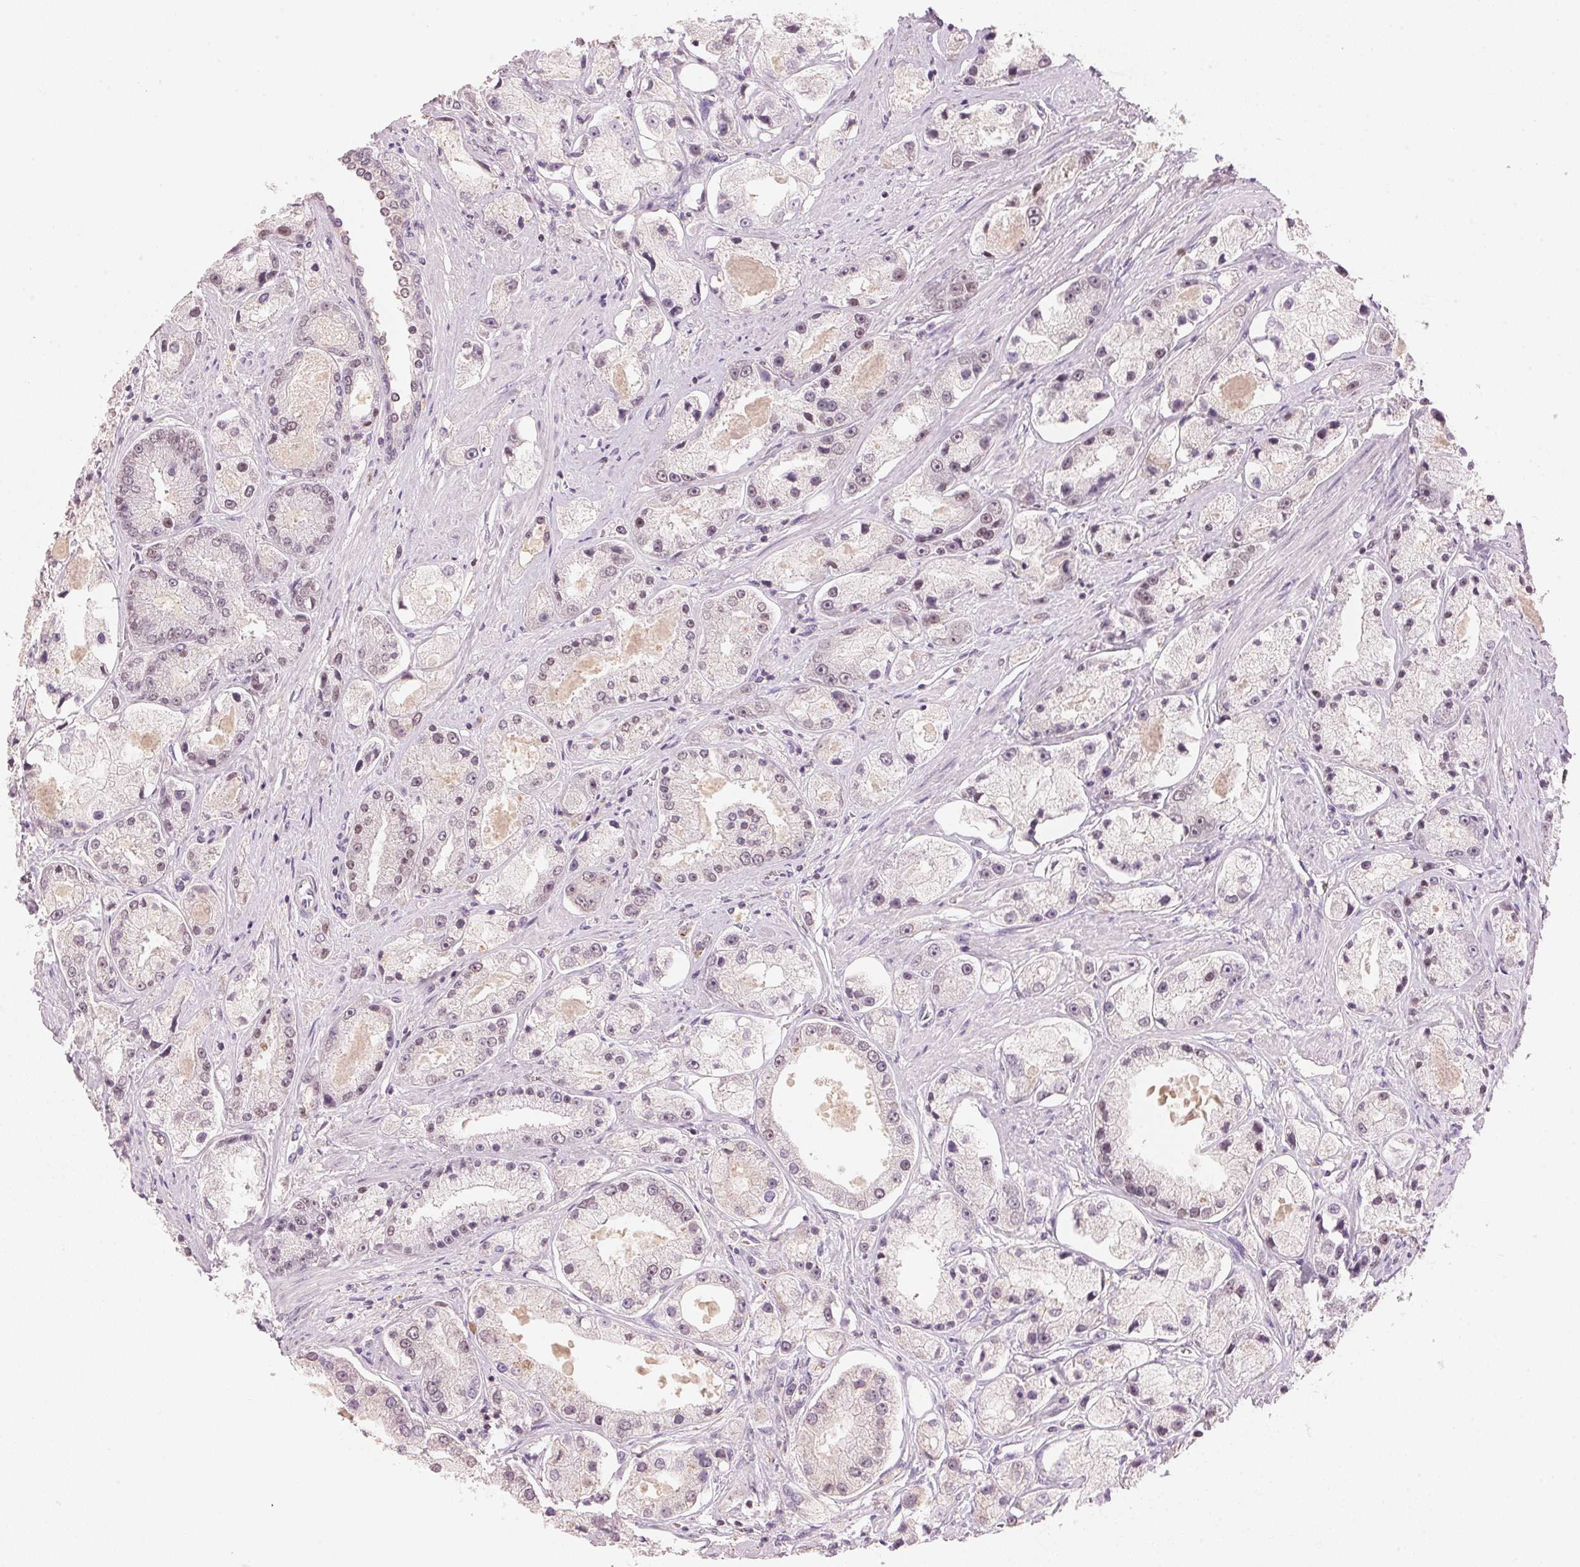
{"staining": {"intensity": "weak", "quantity": "25%-75%", "location": "nuclear"}, "tissue": "prostate cancer", "cell_type": "Tumor cells", "image_type": "cancer", "snomed": [{"axis": "morphology", "description": "Adenocarcinoma, High grade"}, {"axis": "topography", "description": "Prostate"}], "caption": "A brown stain highlights weak nuclear positivity of a protein in prostate cancer tumor cells.", "gene": "HOXB13", "patient": {"sex": "male", "age": 67}}